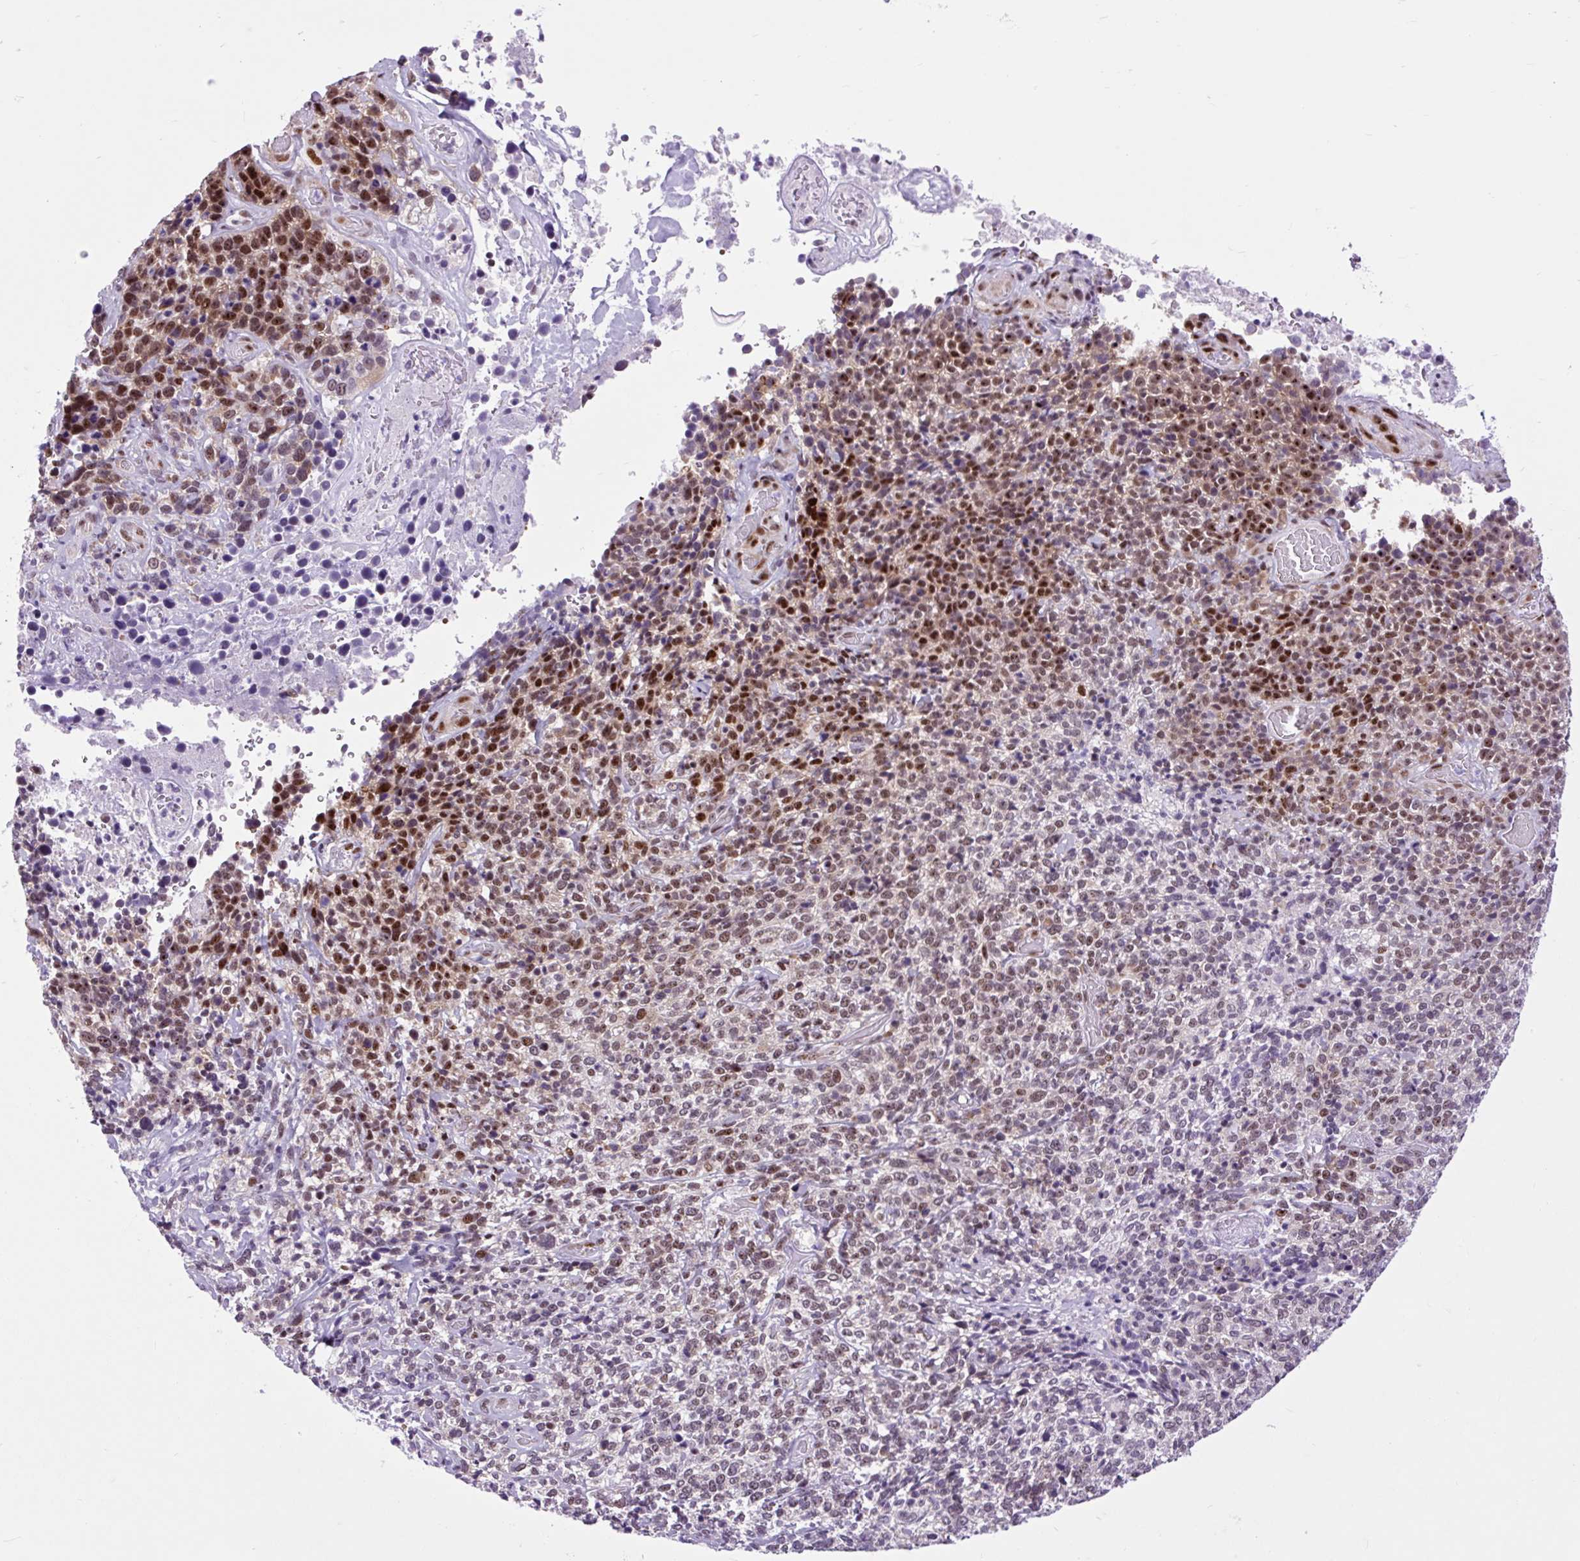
{"staining": {"intensity": "moderate", "quantity": ">75%", "location": "nuclear"}, "tissue": "cervical cancer", "cell_type": "Tumor cells", "image_type": "cancer", "snomed": [{"axis": "morphology", "description": "Squamous cell carcinoma, NOS"}, {"axis": "topography", "description": "Cervix"}], "caption": "The image reveals a brown stain indicating the presence of a protein in the nuclear of tumor cells in cervical cancer.", "gene": "CLK2", "patient": {"sex": "female", "age": 46}}